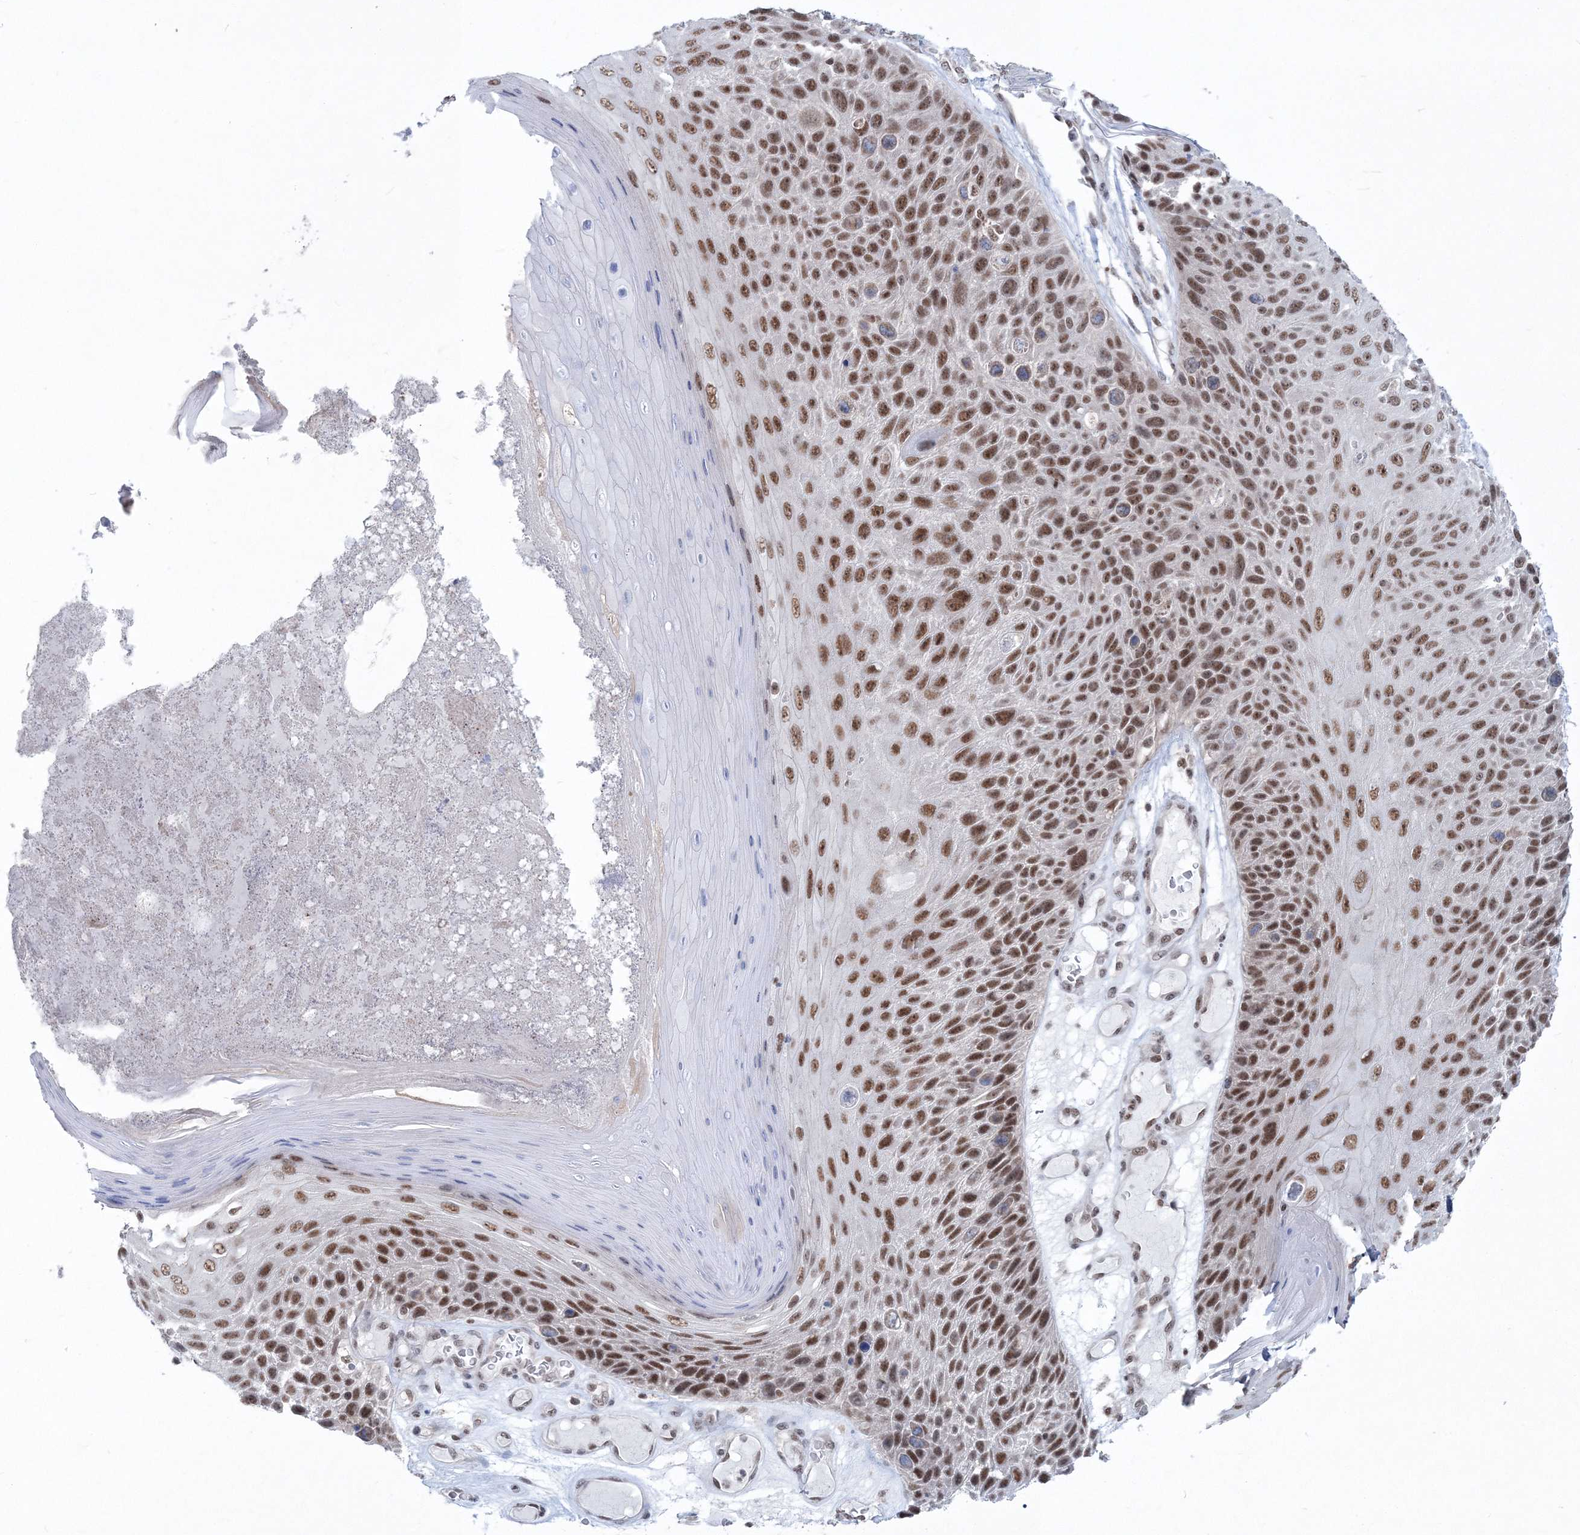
{"staining": {"intensity": "moderate", "quantity": ">75%", "location": "nuclear"}, "tissue": "skin cancer", "cell_type": "Tumor cells", "image_type": "cancer", "snomed": [{"axis": "morphology", "description": "Squamous cell carcinoma, NOS"}, {"axis": "topography", "description": "Skin"}], "caption": "Immunohistochemistry (IHC) (DAB (3,3'-diaminobenzidine)) staining of human skin cancer exhibits moderate nuclear protein positivity in about >75% of tumor cells.", "gene": "PDS5A", "patient": {"sex": "female", "age": 88}}